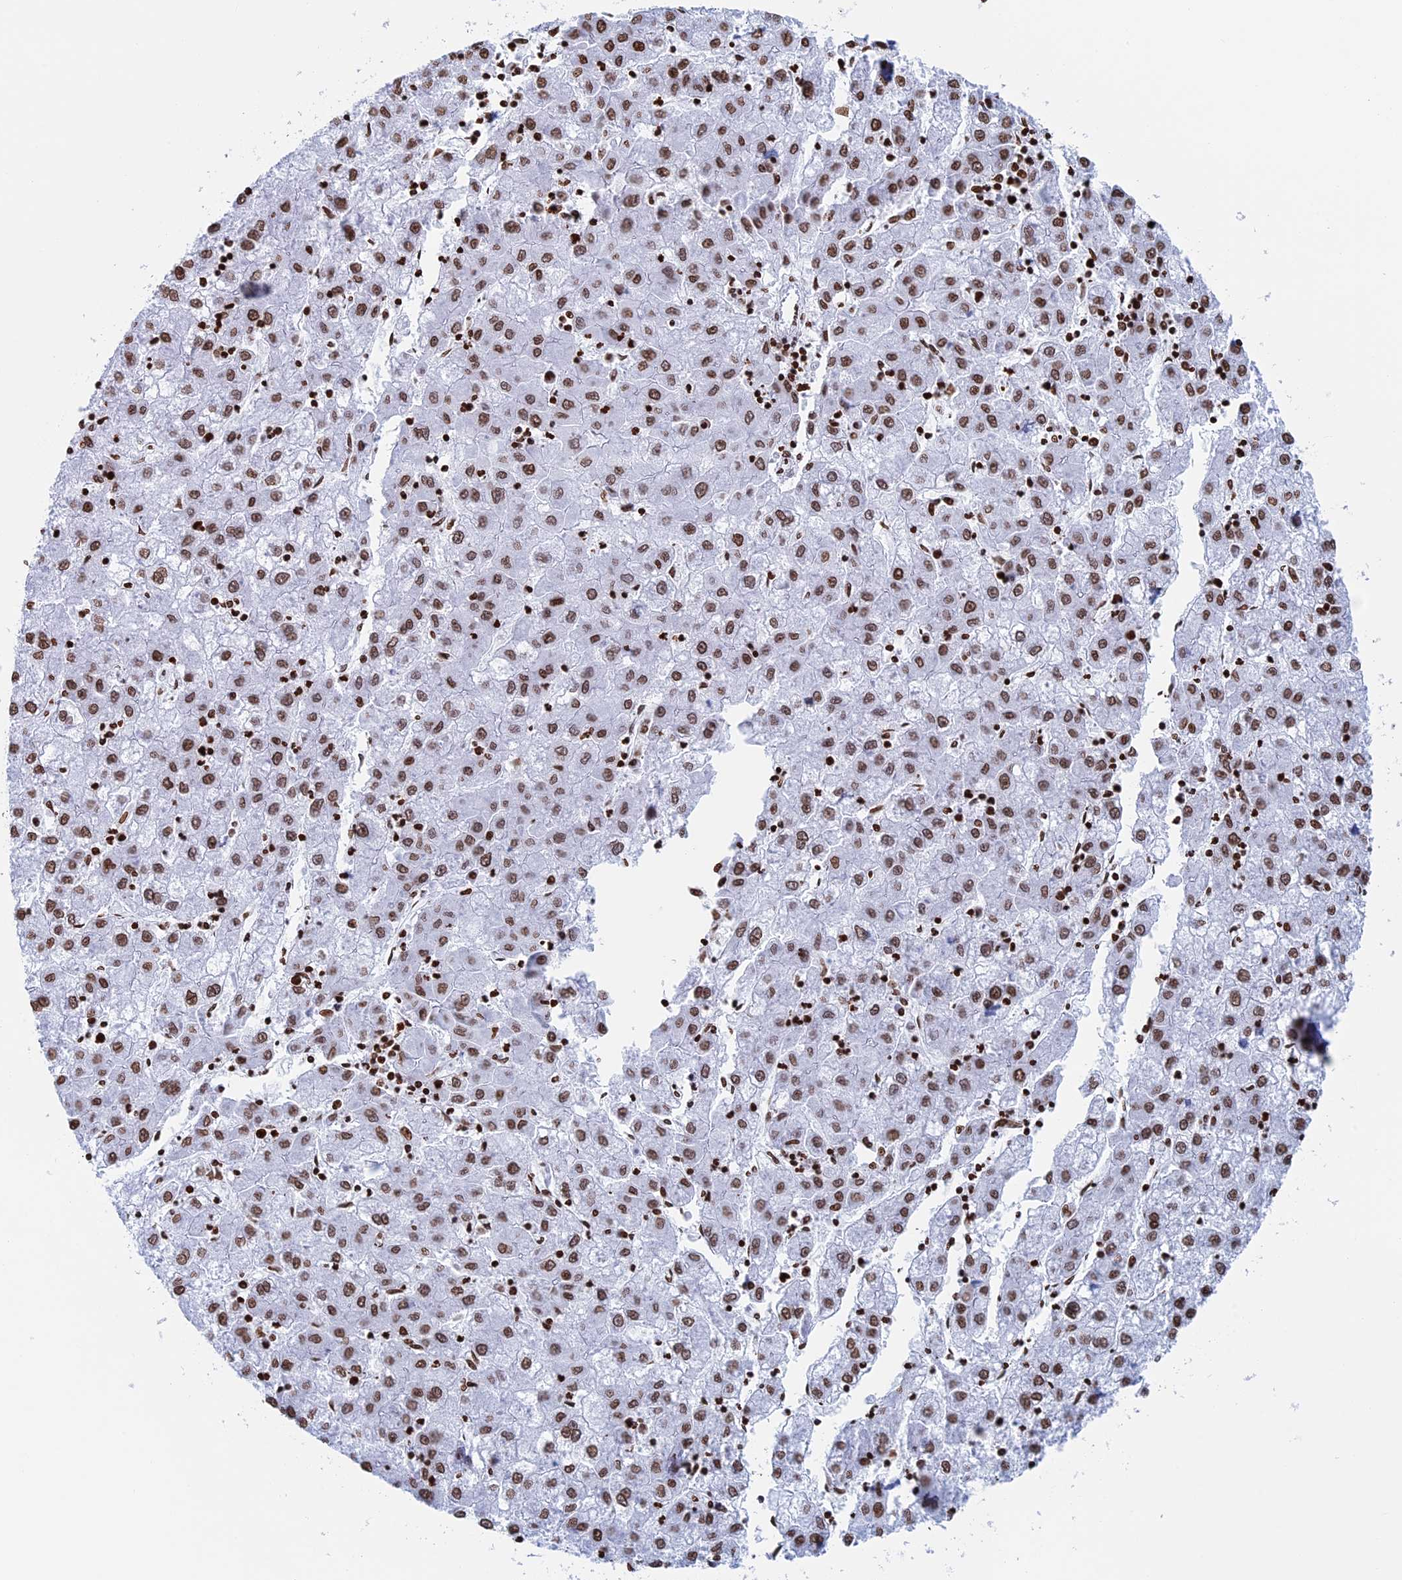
{"staining": {"intensity": "moderate", "quantity": ">75%", "location": "nuclear"}, "tissue": "liver cancer", "cell_type": "Tumor cells", "image_type": "cancer", "snomed": [{"axis": "morphology", "description": "Carcinoma, Hepatocellular, NOS"}, {"axis": "topography", "description": "Liver"}], "caption": "Immunohistochemistry micrograph of neoplastic tissue: human hepatocellular carcinoma (liver) stained using immunohistochemistry (IHC) reveals medium levels of moderate protein expression localized specifically in the nuclear of tumor cells, appearing as a nuclear brown color.", "gene": "APOBEC3A", "patient": {"sex": "male", "age": 72}}